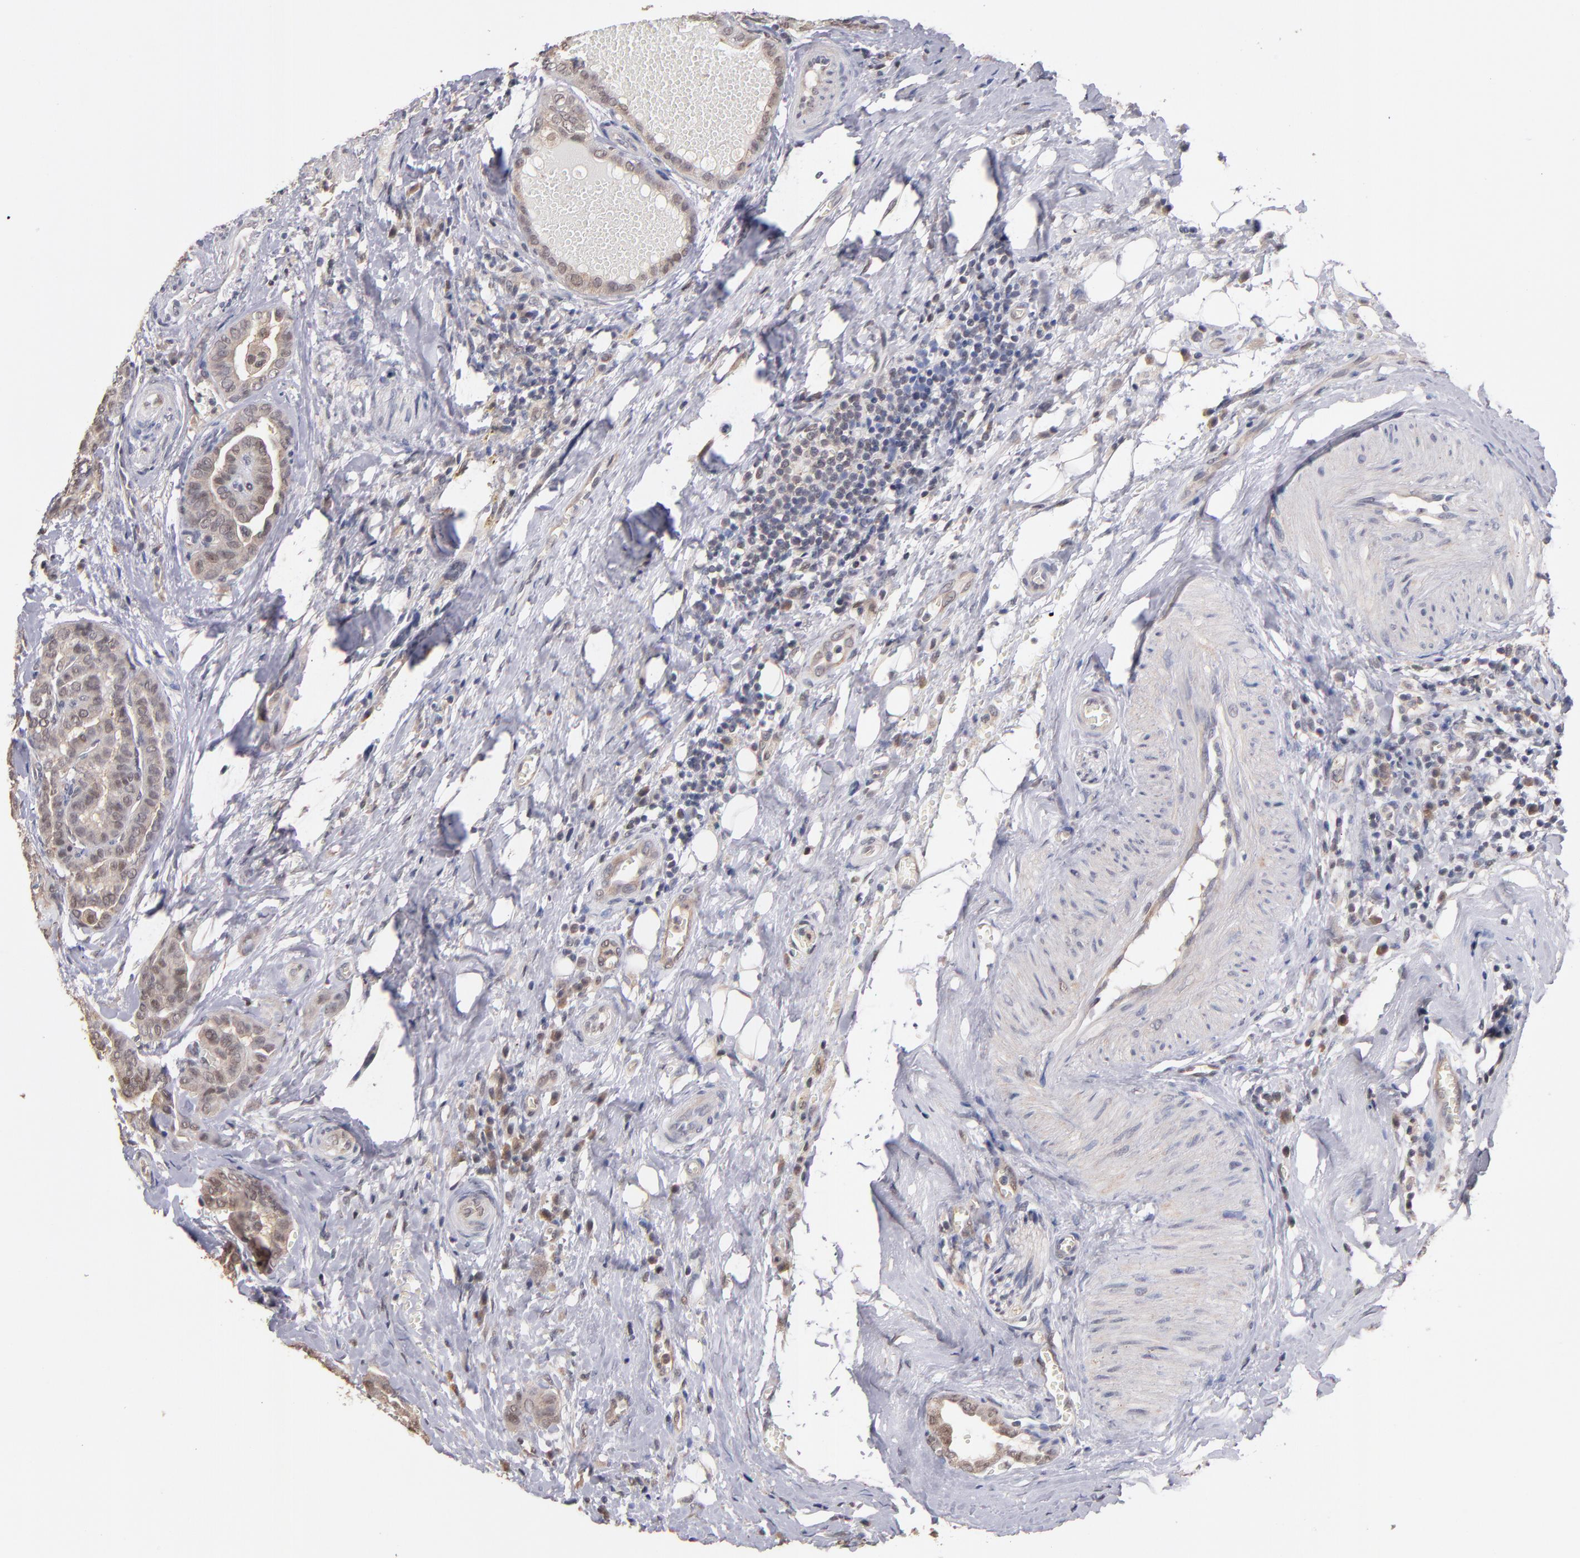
{"staining": {"intensity": "weak", "quantity": "25%-75%", "location": "cytoplasmic/membranous"}, "tissue": "thyroid cancer", "cell_type": "Tumor cells", "image_type": "cancer", "snomed": [{"axis": "morphology", "description": "Carcinoma, NOS"}, {"axis": "topography", "description": "Thyroid gland"}], "caption": "This micrograph shows thyroid cancer (carcinoma) stained with IHC to label a protein in brown. The cytoplasmic/membranous of tumor cells show weak positivity for the protein. Nuclei are counter-stained blue.", "gene": "PSMD10", "patient": {"sex": "female", "age": 91}}